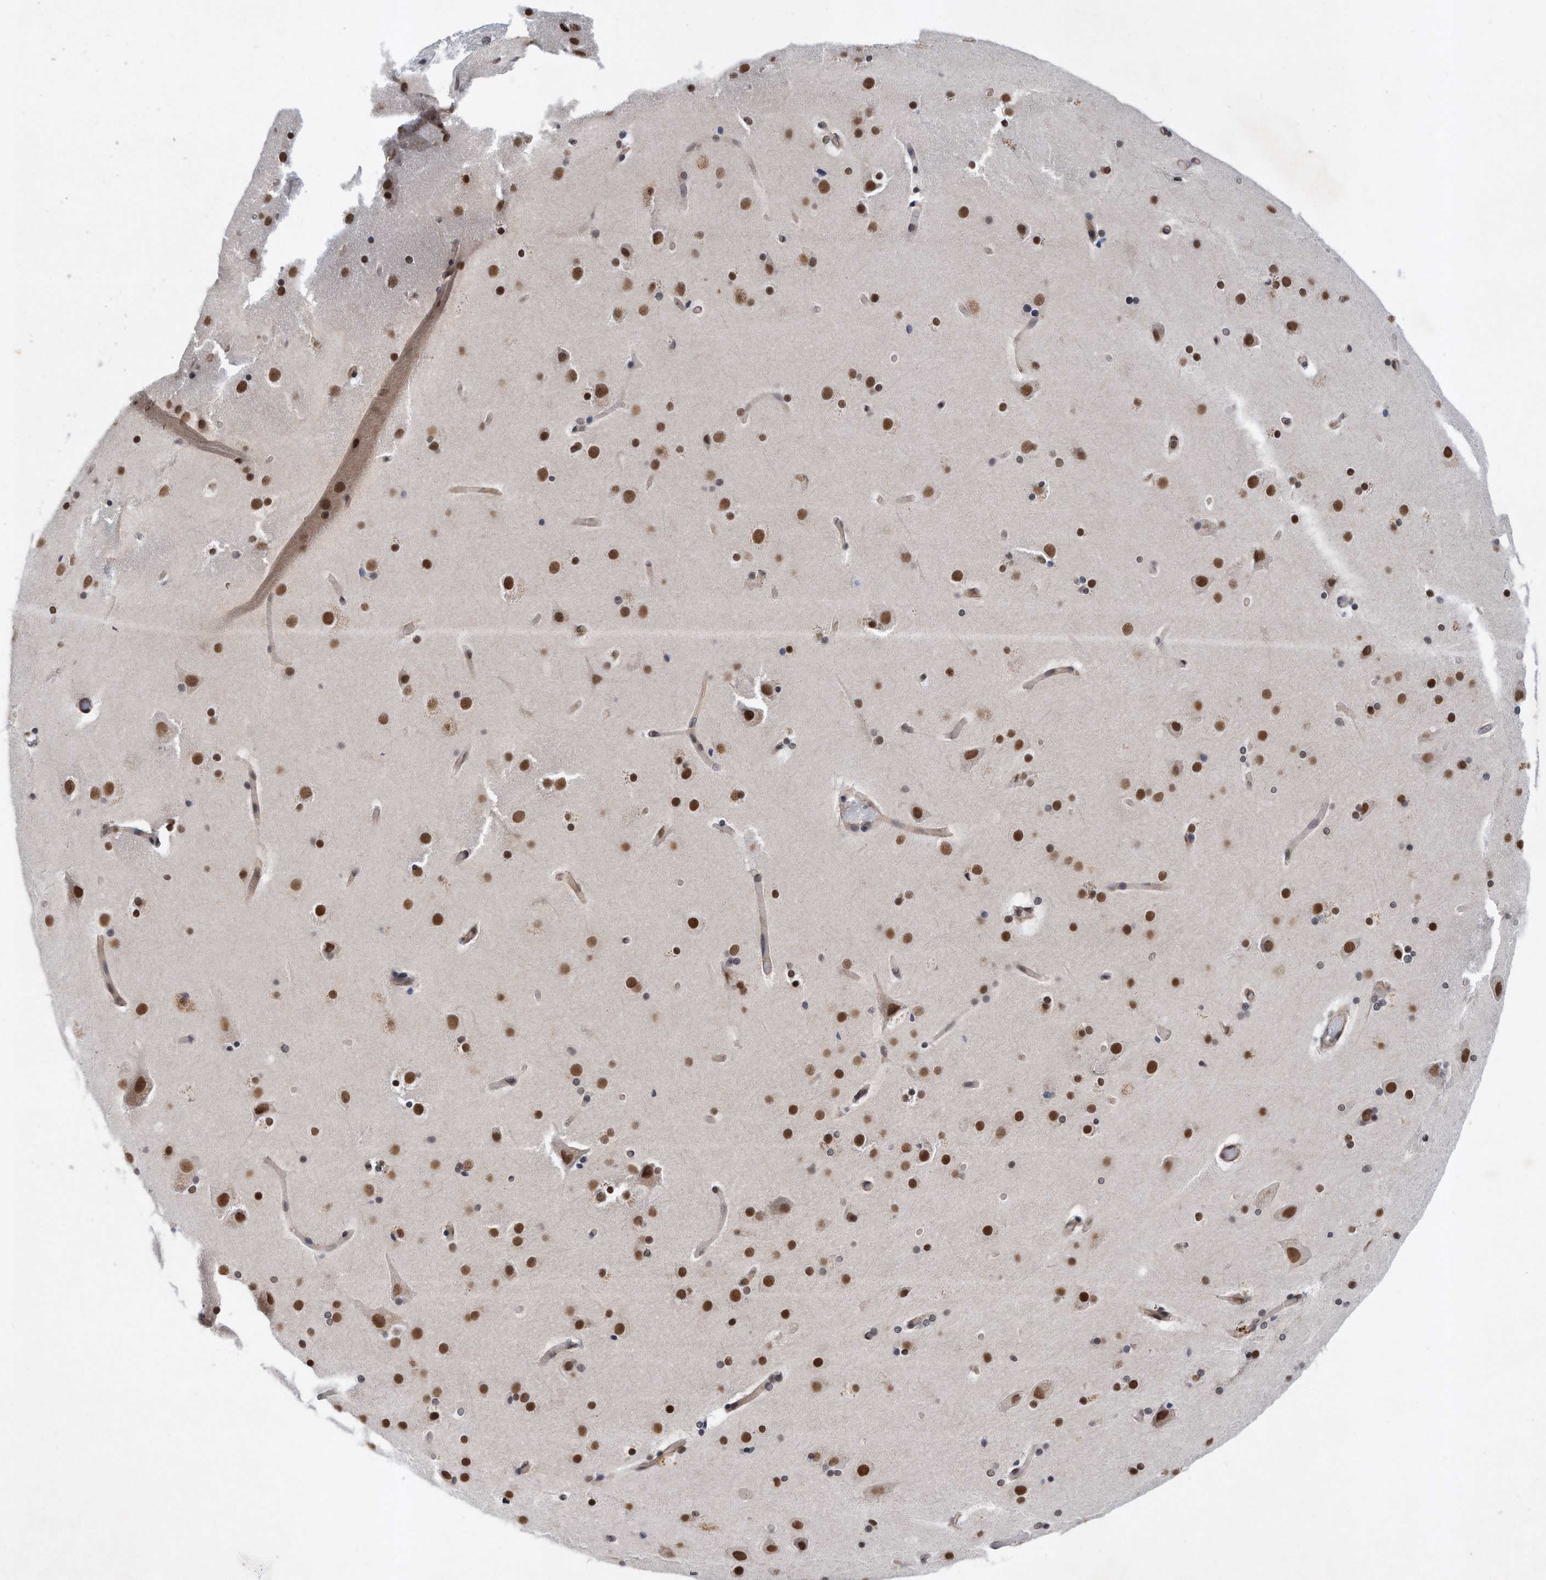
{"staining": {"intensity": "weak", "quantity": ">75%", "location": "cytoplasmic/membranous"}, "tissue": "cerebral cortex", "cell_type": "Endothelial cells", "image_type": "normal", "snomed": [{"axis": "morphology", "description": "Normal tissue, NOS"}, {"axis": "topography", "description": "Cerebral cortex"}], "caption": "Cerebral cortex stained with immunohistochemistry (IHC) shows weak cytoplasmic/membranous staining in about >75% of endothelial cells. The staining was performed using DAB (3,3'-diaminobenzidine) to visualize the protein expression in brown, while the nuclei were stained in blue with hematoxylin (Magnification: 20x).", "gene": "TP53INP1", "patient": {"sex": "male", "age": 57}}